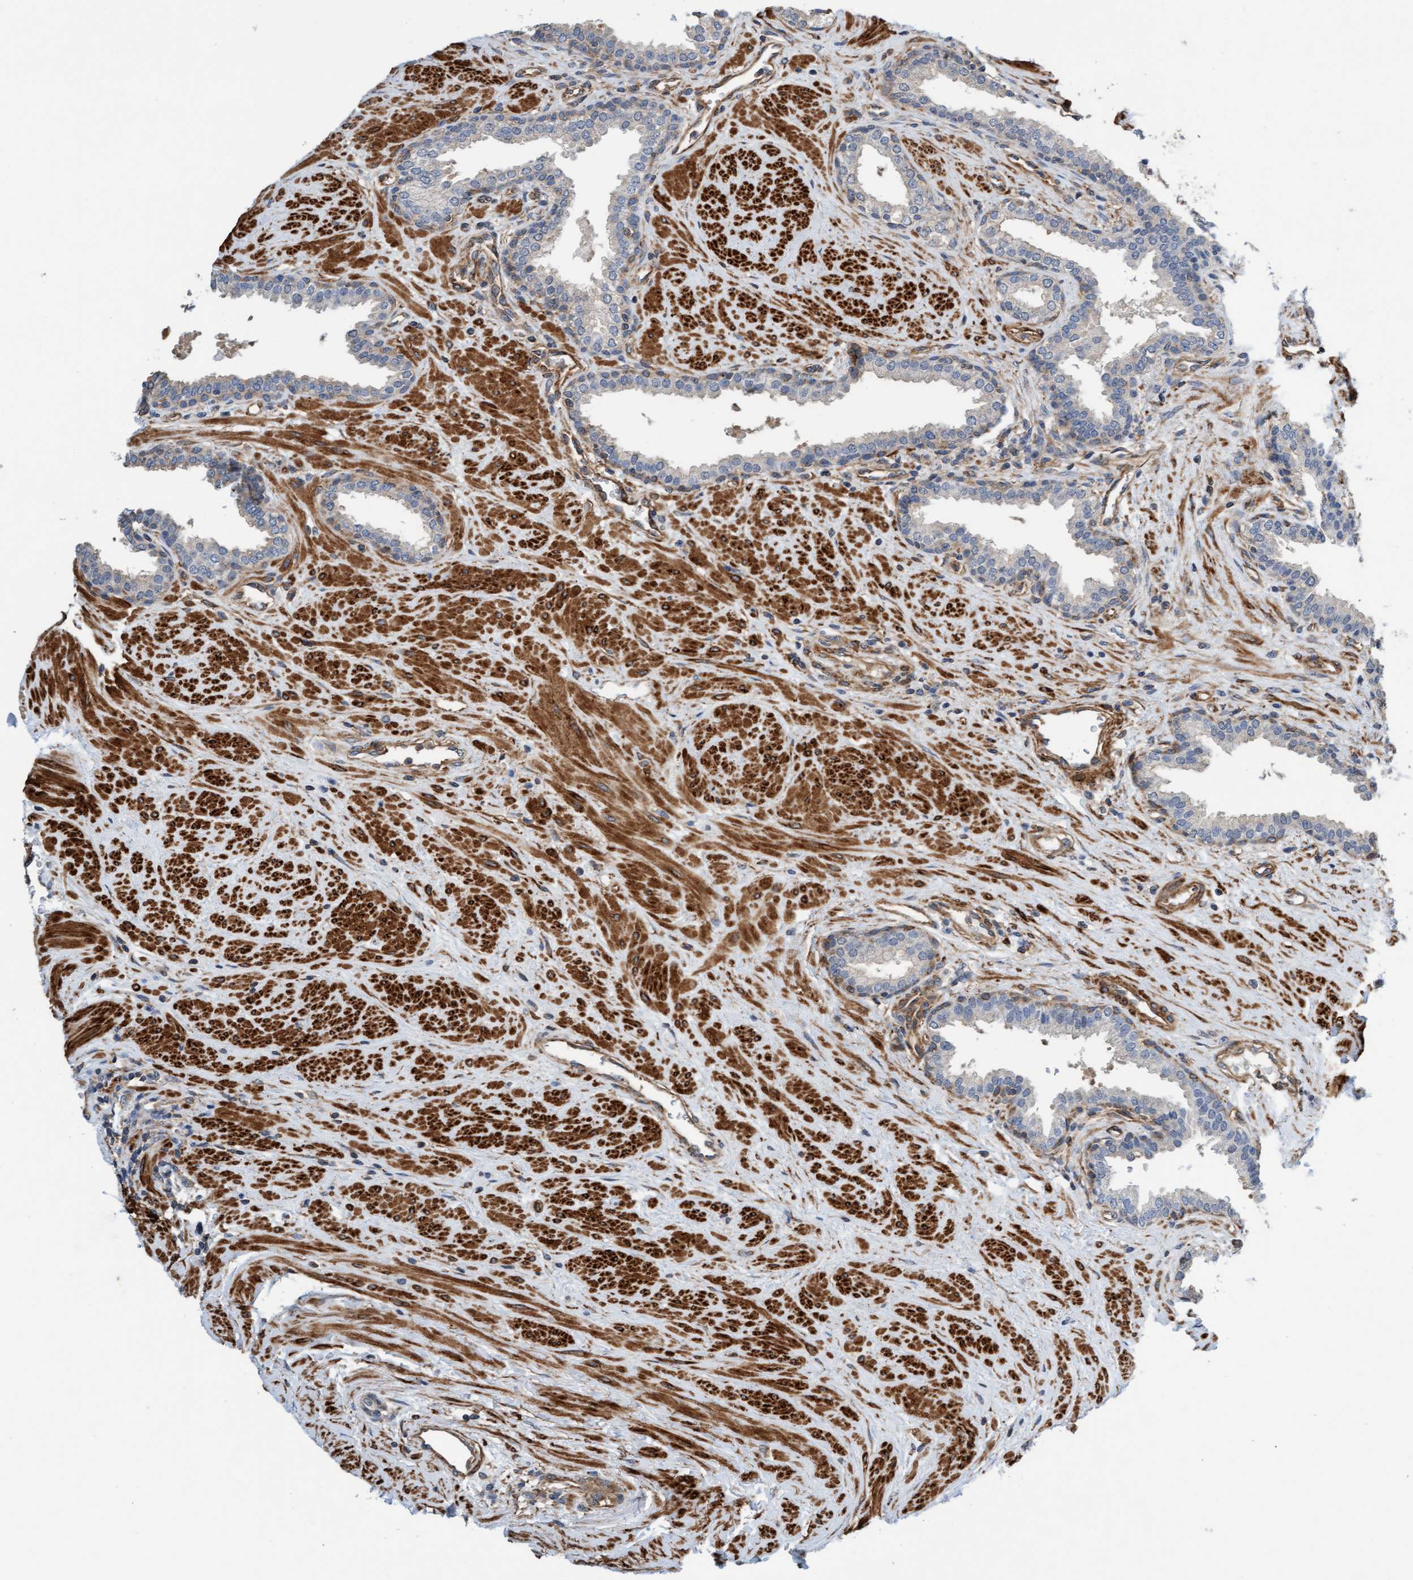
{"staining": {"intensity": "moderate", "quantity": "<25%", "location": "cytoplasmic/membranous"}, "tissue": "prostate", "cell_type": "Glandular cells", "image_type": "normal", "snomed": [{"axis": "morphology", "description": "Normal tissue, NOS"}, {"axis": "topography", "description": "Prostate"}], "caption": "Protein analysis of normal prostate reveals moderate cytoplasmic/membranous expression in about <25% of glandular cells.", "gene": "FMNL3", "patient": {"sex": "male", "age": 51}}